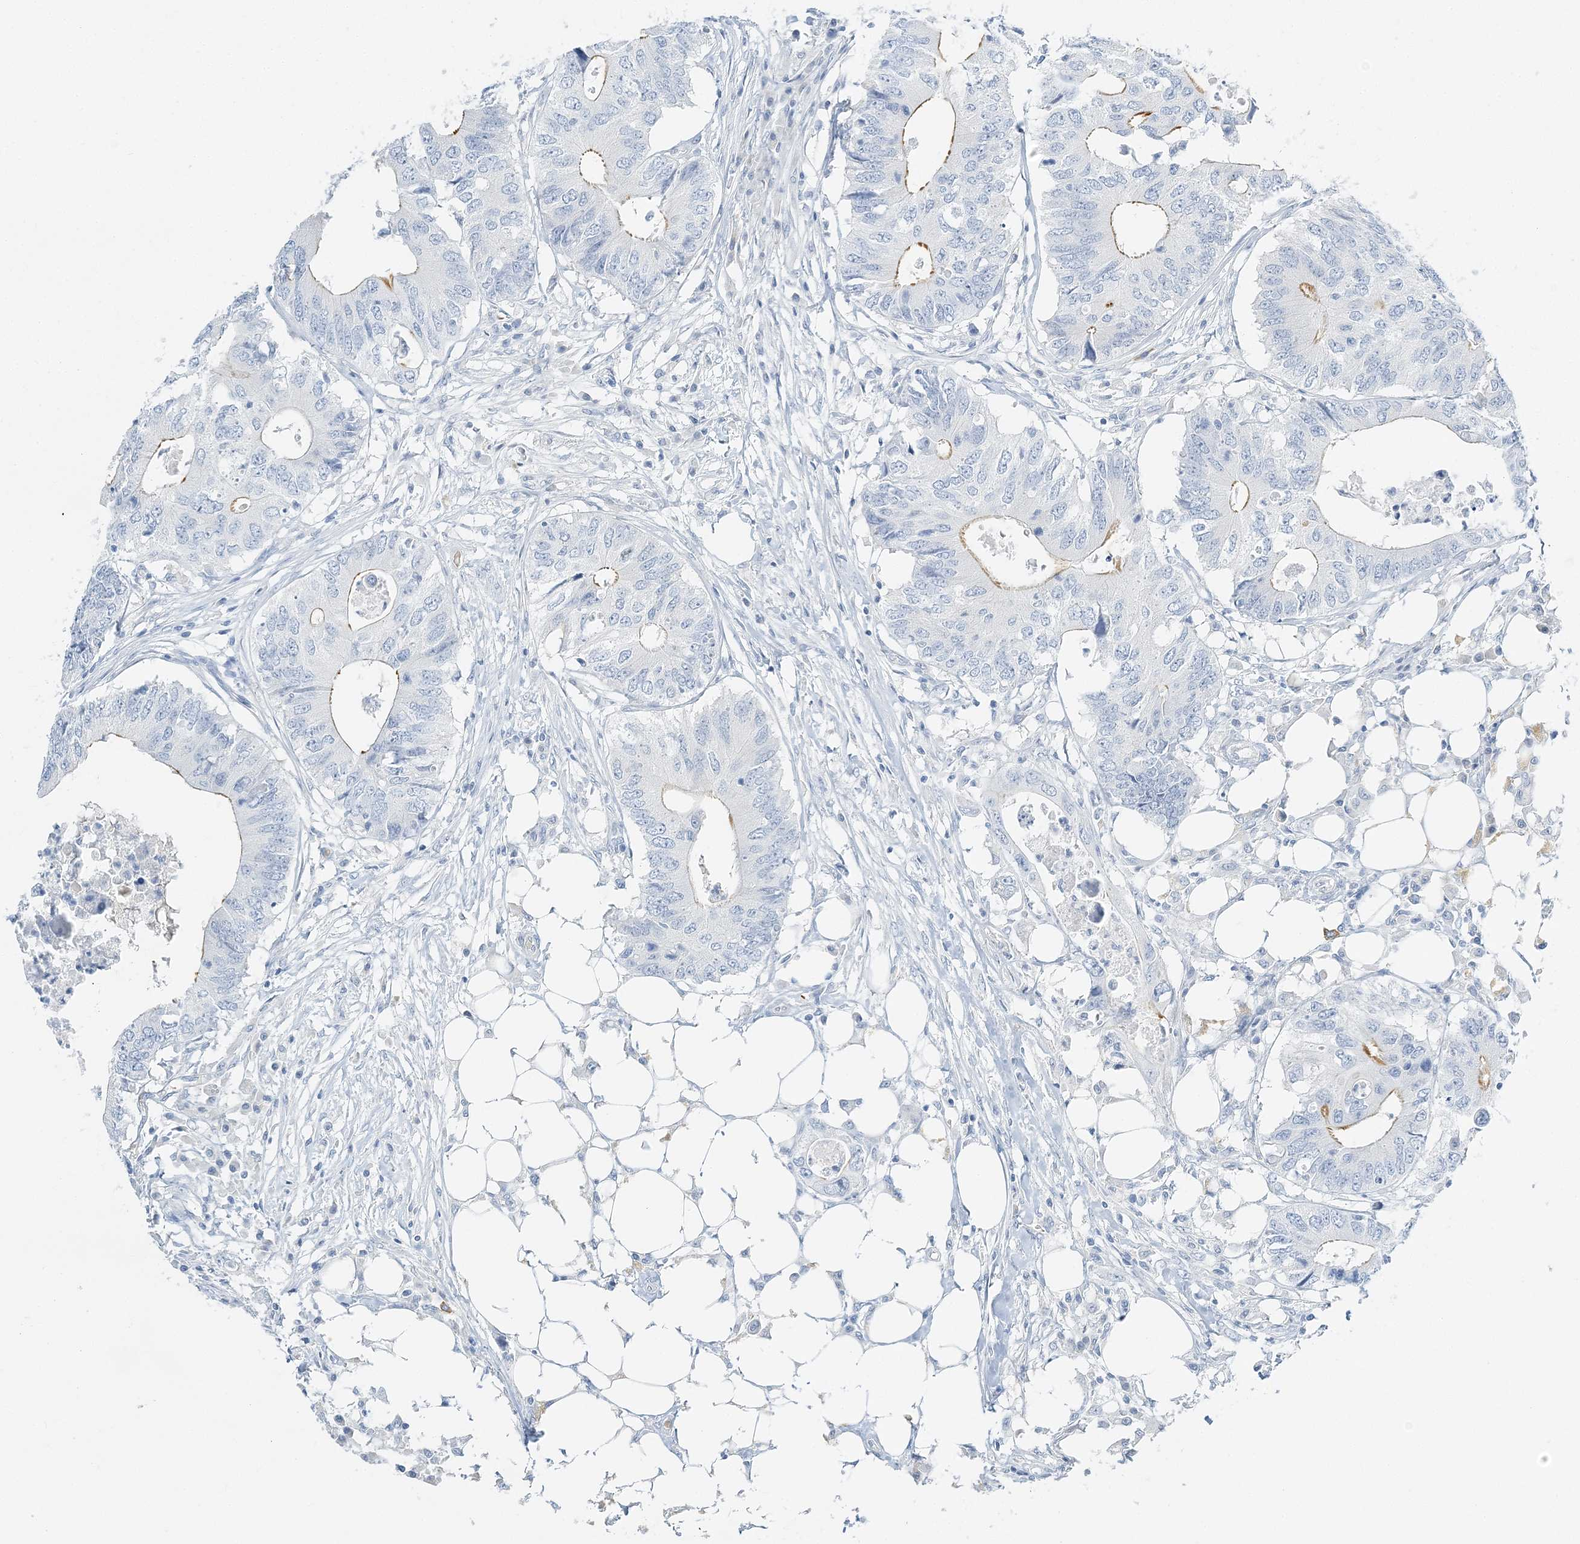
{"staining": {"intensity": "moderate", "quantity": "<25%", "location": "cytoplasmic/membranous"}, "tissue": "colorectal cancer", "cell_type": "Tumor cells", "image_type": "cancer", "snomed": [{"axis": "morphology", "description": "Adenocarcinoma, NOS"}, {"axis": "topography", "description": "Colon"}], "caption": "Adenocarcinoma (colorectal) stained with IHC displays moderate cytoplasmic/membranous expression in about <25% of tumor cells. The staining was performed using DAB, with brown indicating positive protein expression. Nuclei are stained blue with hematoxylin.", "gene": "VILL", "patient": {"sex": "male", "age": 71}}